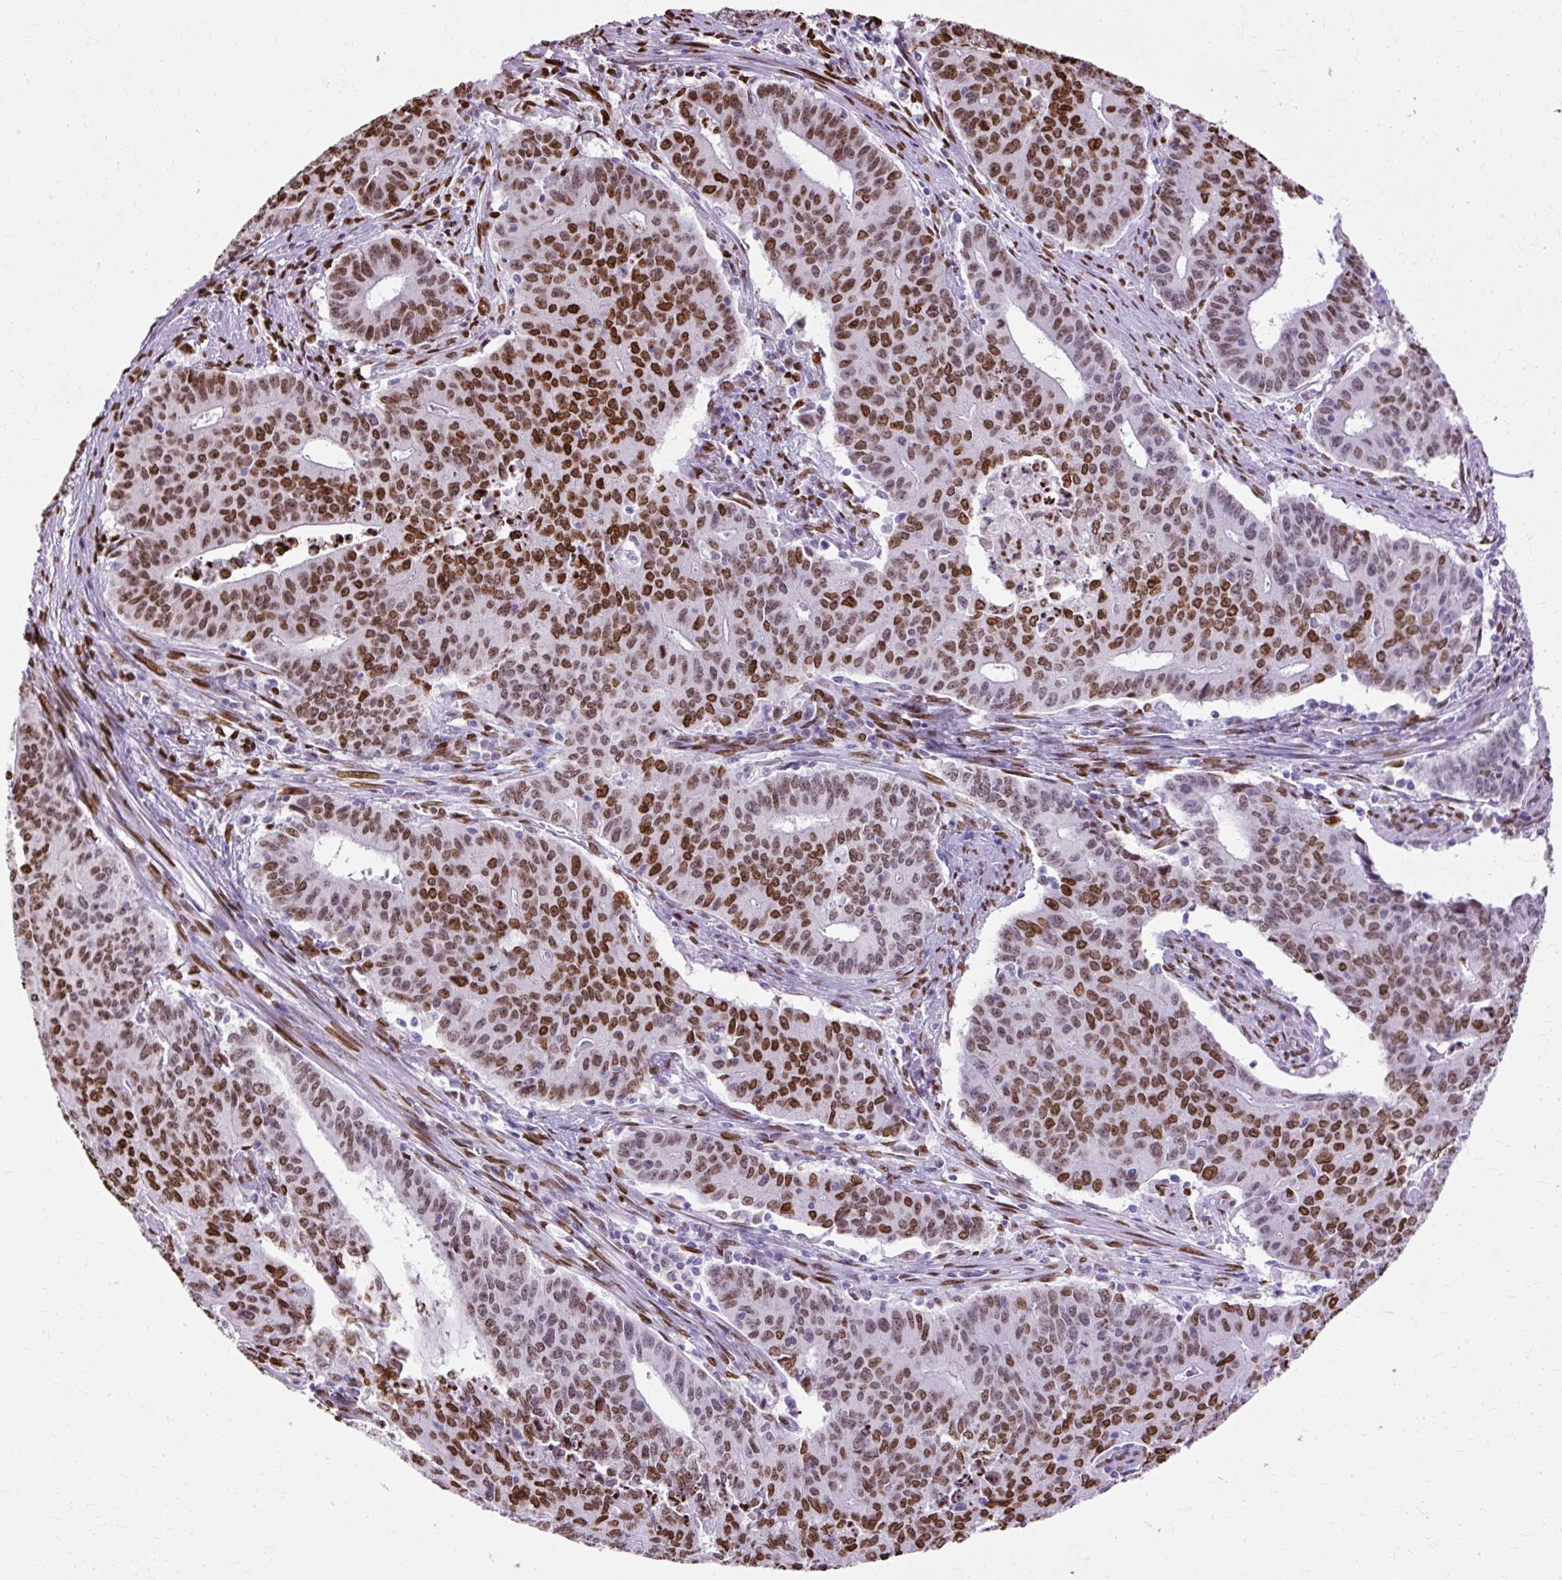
{"staining": {"intensity": "strong", "quantity": ">75%", "location": "nuclear"}, "tissue": "endometrial cancer", "cell_type": "Tumor cells", "image_type": "cancer", "snomed": [{"axis": "morphology", "description": "Adenocarcinoma, NOS"}, {"axis": "topography", "description": "Endometrium"}], "caption": "Immunohistochemistry photomicrograph of endometrial cancer stained for a protein (brown), which exhibits high levels of strong nuclear expression in approximately >75% of tumor cells.", "gene": "TMEM184C", "patient": {"sex": "female", "age": 59}}